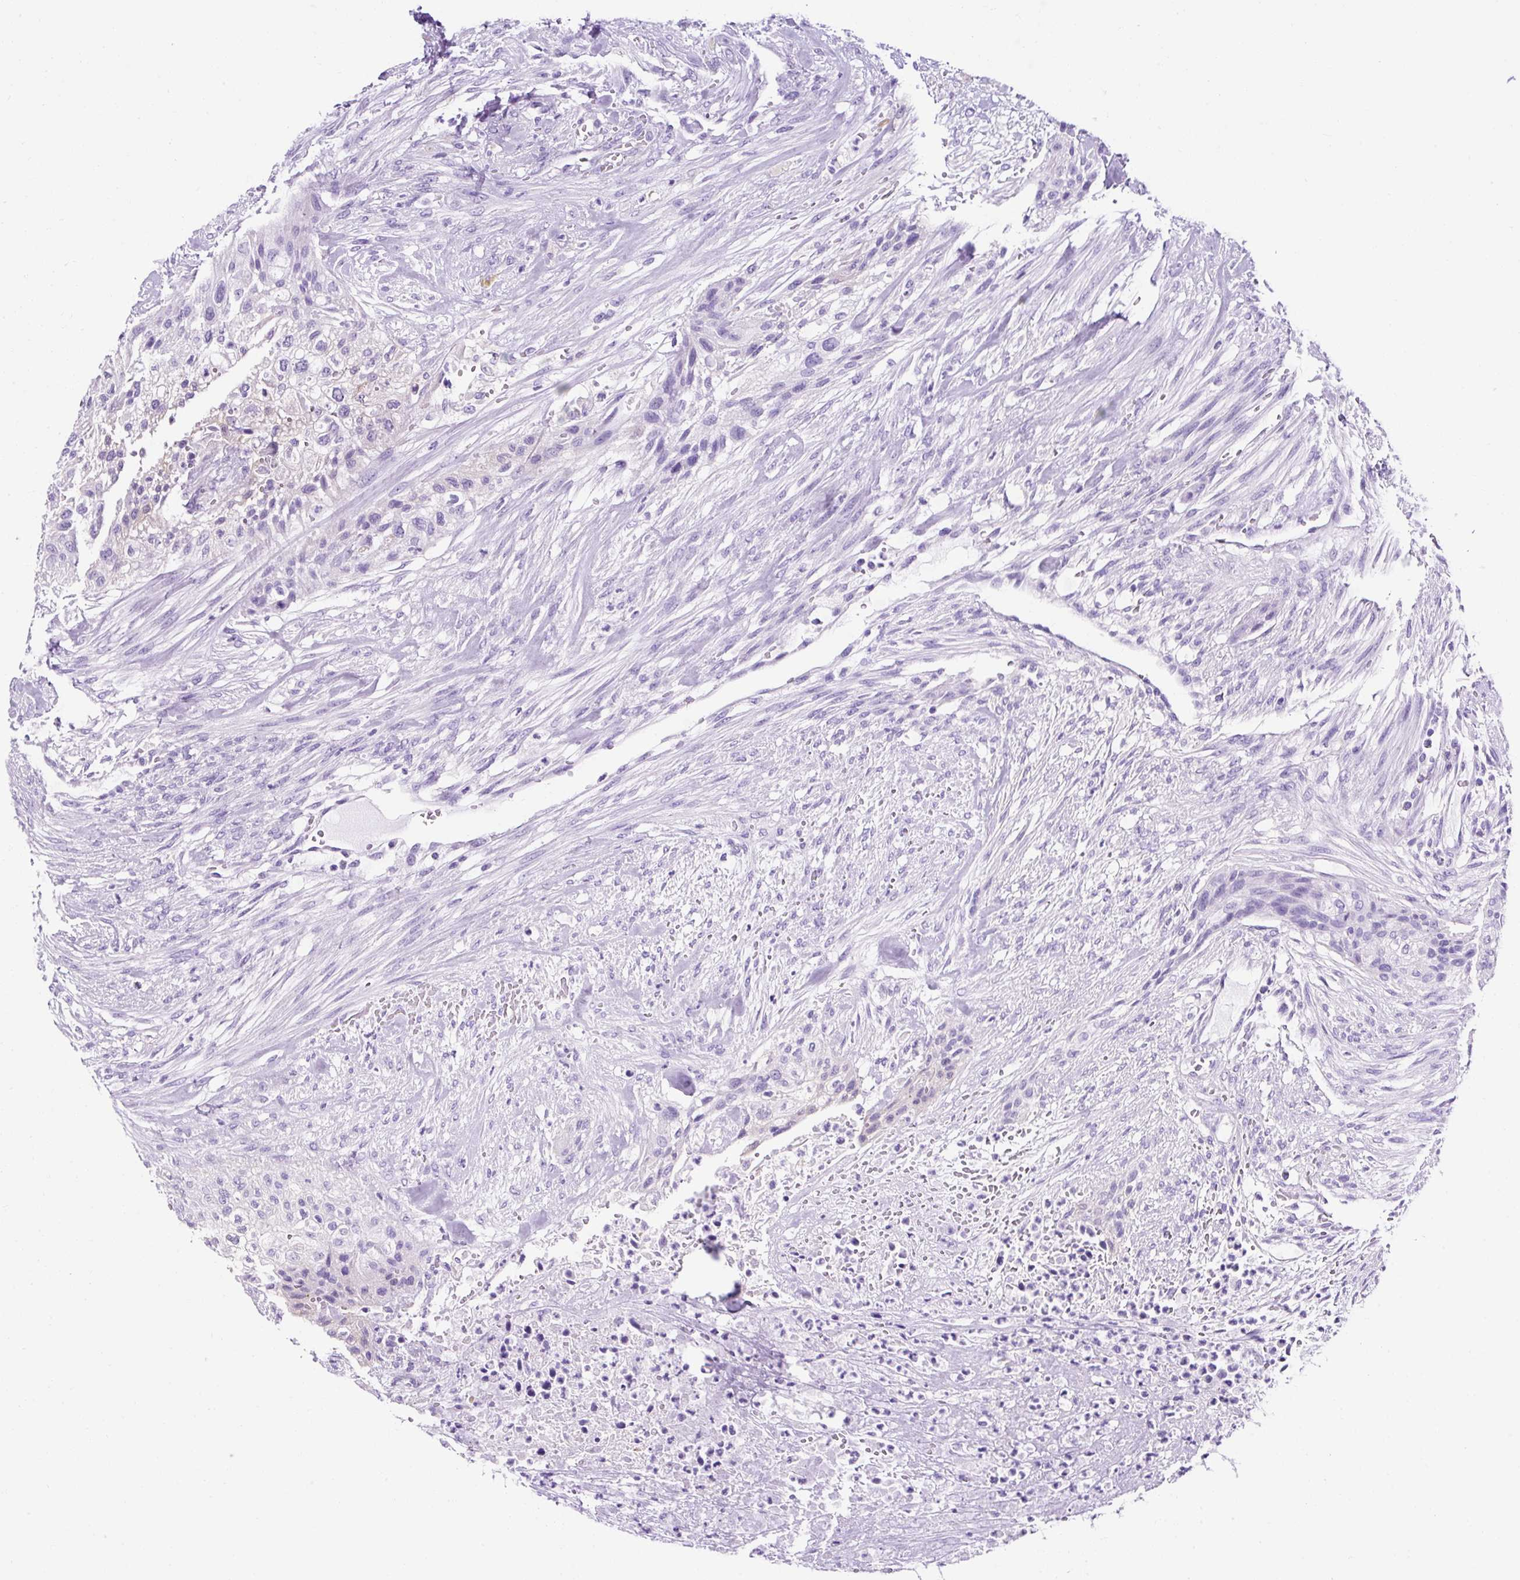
{"staining": {"intensity": "negative", "quantity": "none", "location": "none"}, "tissue": "urothelial cancer", "cell_type": "Tumor cells", "image_type": "cancer", "snomed": [{"axis": "morphology", "description": "Urothelial carcinoma, High grade"}, {"axis": "topography", "description": "Urinary bladder"}], "caption": "Urothelial carcinoma (high-grade) stained for a protein using IHC demonstrates no expression tumor cells.", "gene": "KRT12", "patient": {"sex": "male", "age": 35}}